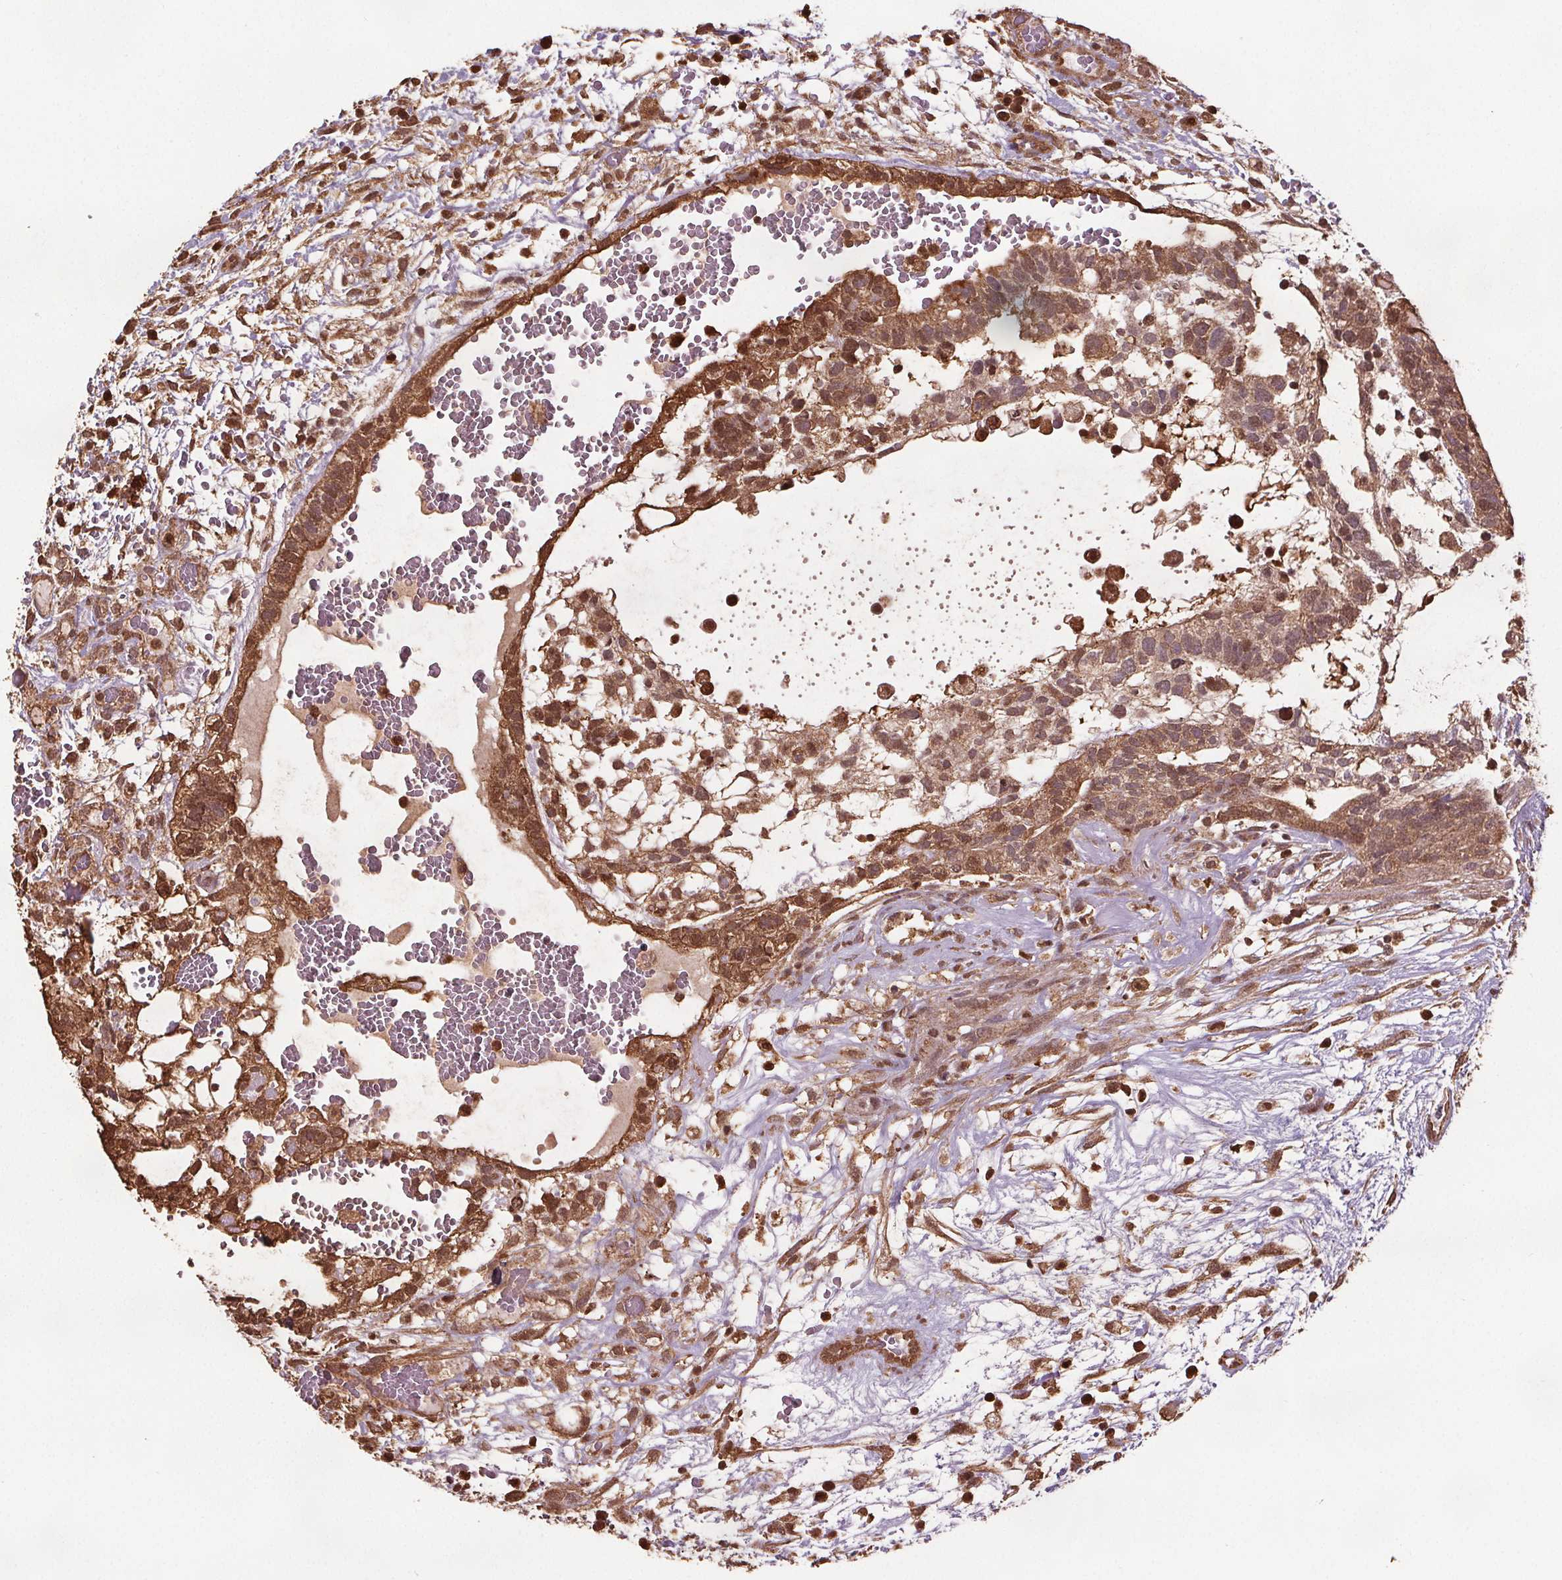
{"staining": {"intensity": "moderate", "quantity": ">75%", "location": "cytoplasmic/membranous,nuclear"}, "tissue": "testis cancer", "cell_type": "Tumor cells", "image_type": "cancer", "snomed": [{"axis": "morphology", "description": "Normal tissue, NOS"}, {"axis": "morphology", "description": "Carcinoma, Embryonal, NOS"}, {"axis": "topography", "description": "Testis"}], "caption": "Protein staining shows moderate cytoplasmic/membranous and nuclear positivity in approximately >75% of tumor cells in testis cancer (embryonal carcinoma).", "gene": "ENO1", "patient": {"sex": "male", "age": 32}}